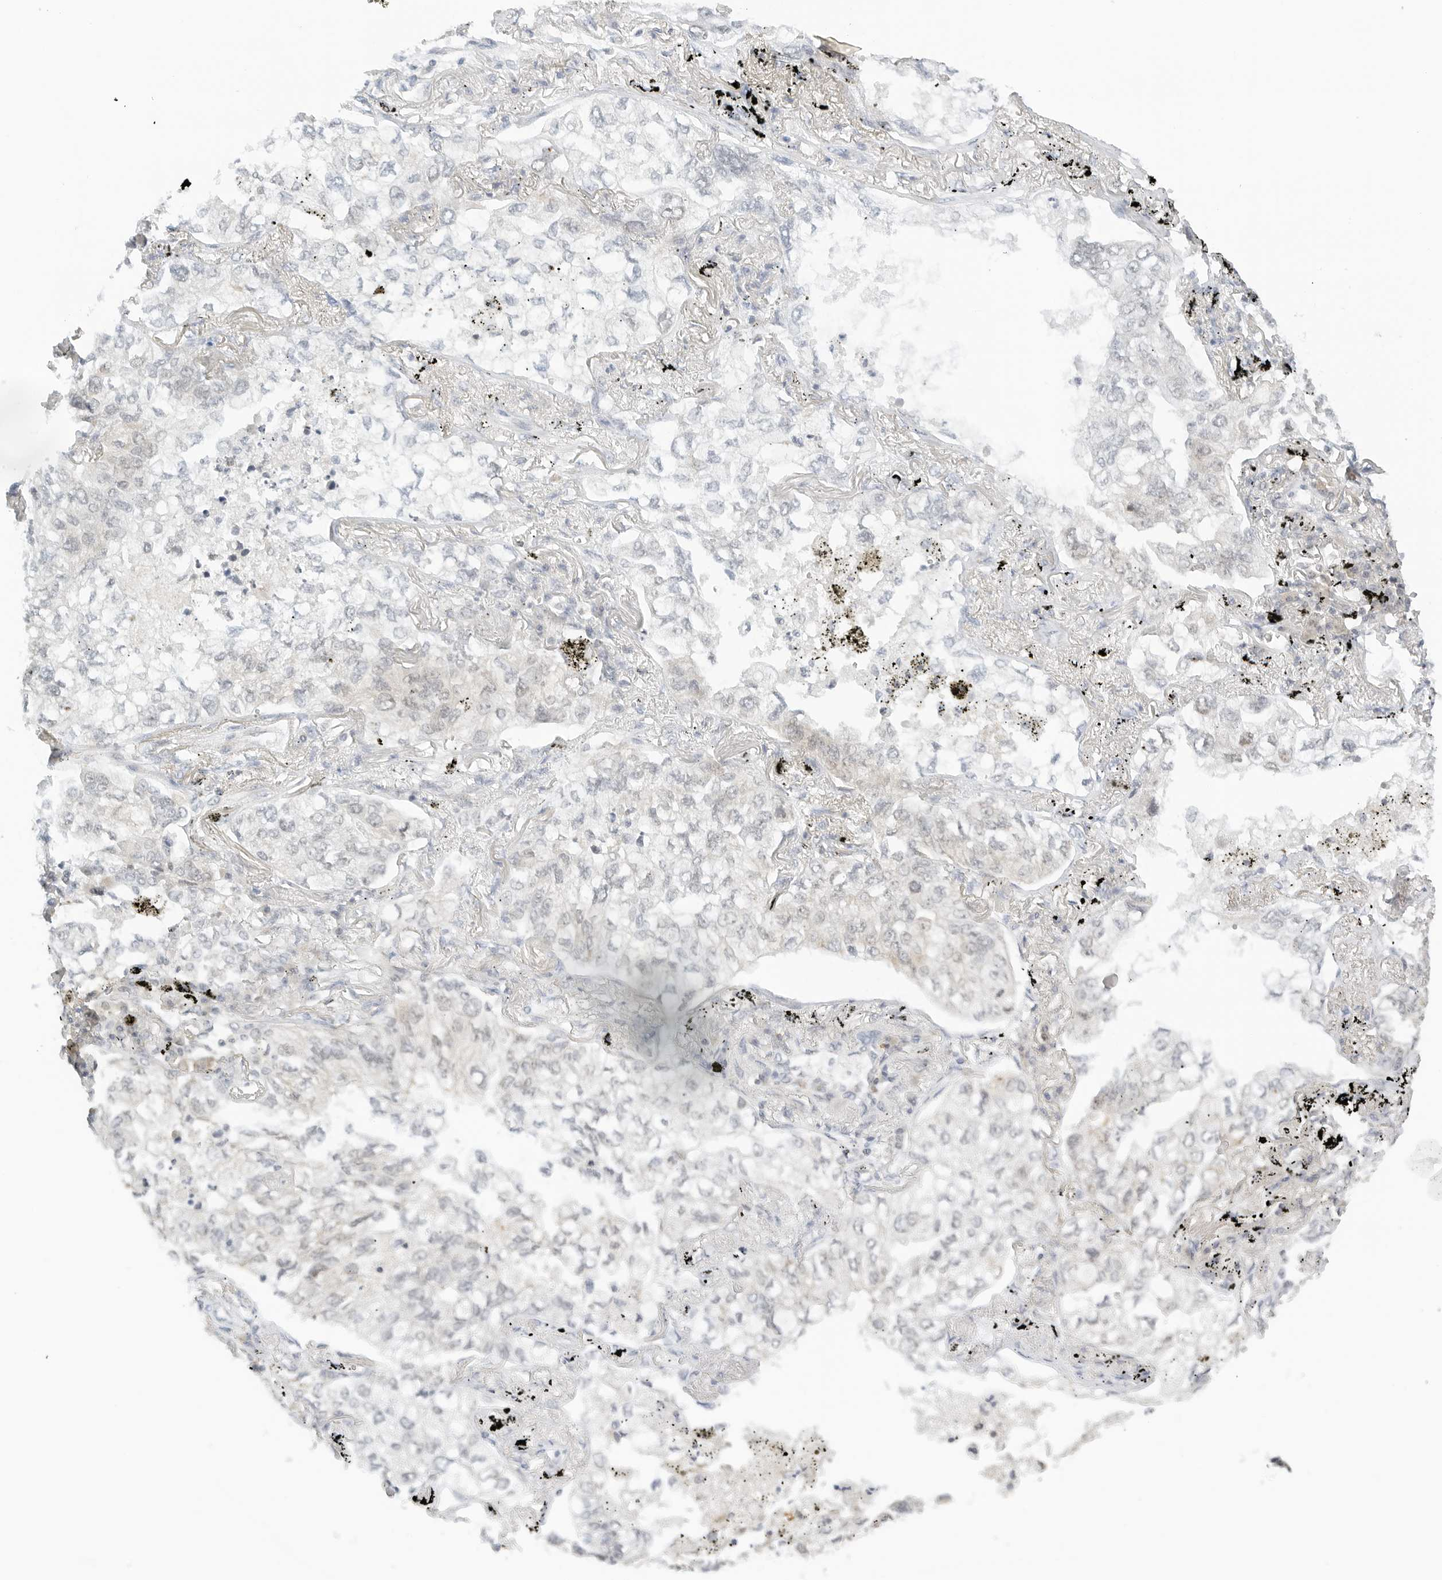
{"staining": {"intensity": "negative", "quantity": "none", "location": "none"}, "tissue": "lung cancer", "cell_type": "Tumor cells", "image_type": "cancer", "snomed": [{"axis": "morphology", "description": "Adenocarcinoma, NOS"}, {"axis": "topography", "description": "Lung"}], "caption": "Tumor cells are negative for brown protein staining in lung cancer (adenocarcinoma).", "gene": "NEO1", "patient": {"sex": "male", "age": 65}}